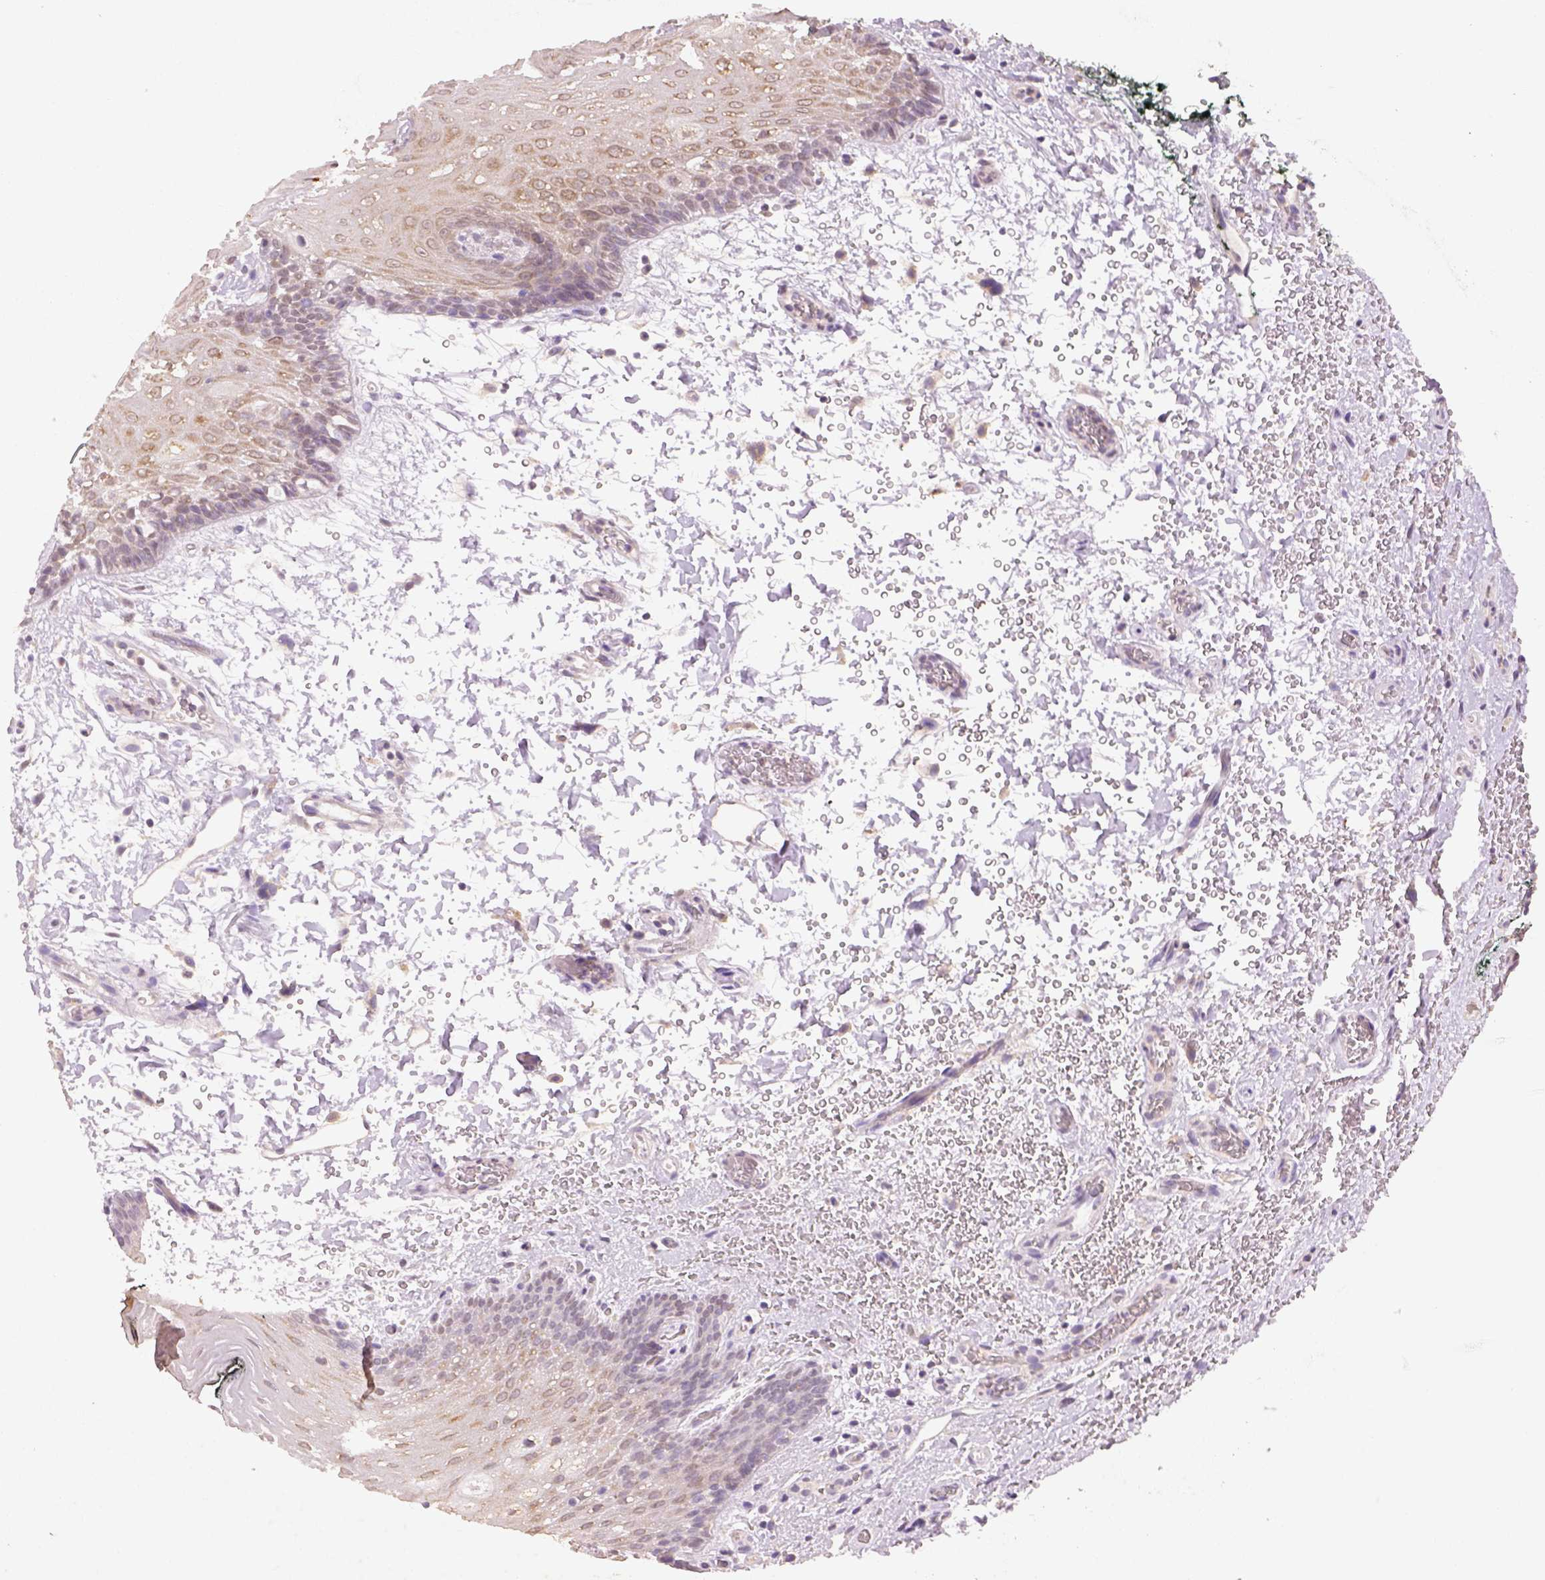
{"staining": {"intensity": "weak", "quantity": "25%-75%", "location": "cytoplasmic/membranous"}, "tissue": "oral mucosa", "cell_type": "Squamous epithelial cells", "image_type": "normal", "snomed": [{"axis": "morphology", "description": "Normal tissue, NOS"}, {"axis": "topography", "description": "Oral tissue"}, {"axis": "topography", "description": "Head-Neck"}], "caption": "Immunohistochemistry (IHC) of benign human oral mucosa exhibits low levels of weak cytoplasmic/membranous expression in approximately 25%-75% of squamous epithelial cells. Ihc stains the protein in brown and the nuclei are stained blue.", "gene": "AP2B1", "patient": {"sex": "male", "age": 65}}